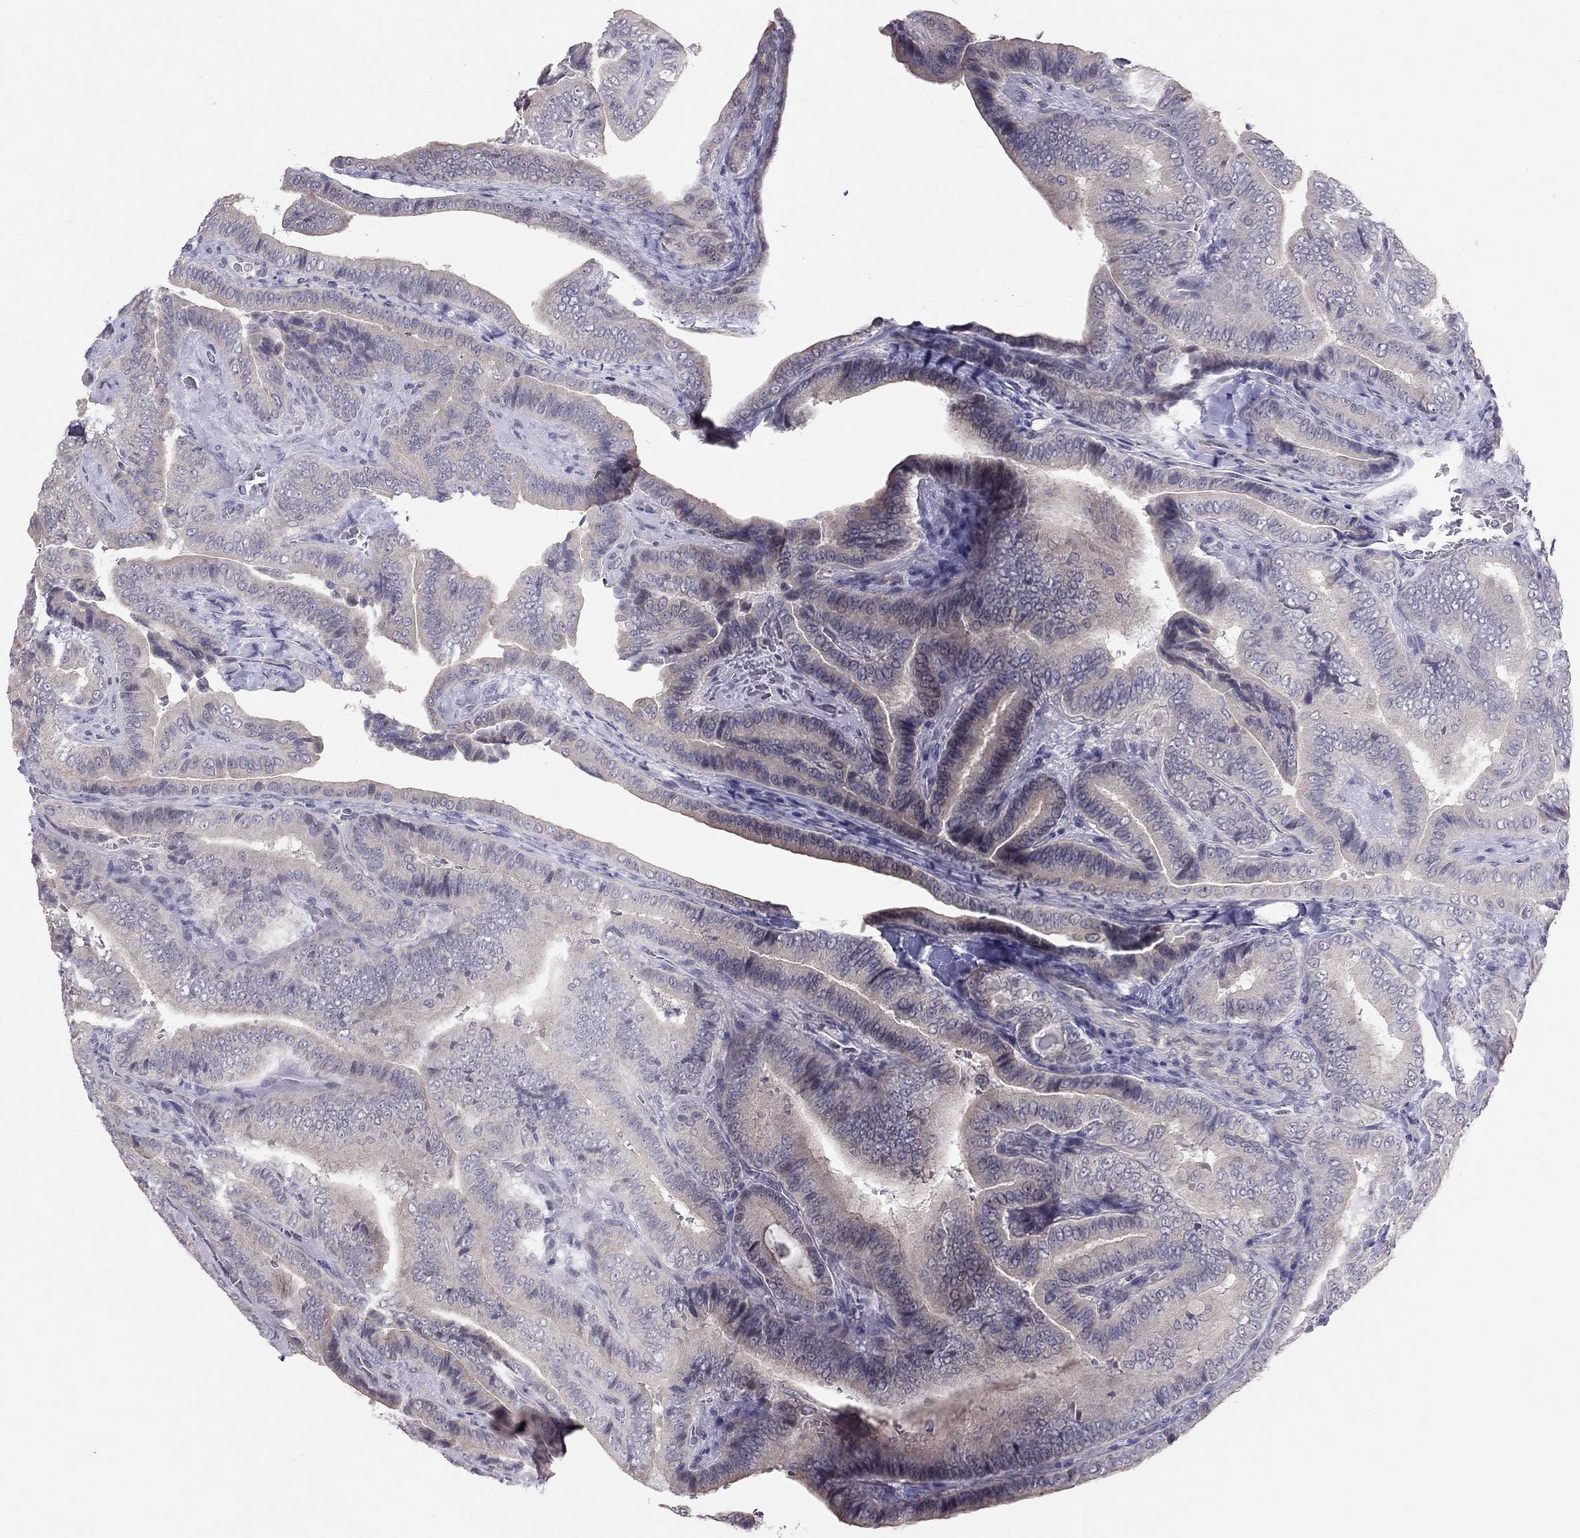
{"staining": {"intensity": "weak", "quantity": "25%-75%", "location": "cytoplasmic/membranous"}, "tissue": "thyroid cancer", "cell_type": "Tumor cells", "image_type": "cancer", "snomed": [{"axis": "morphology", "description": "Papillary adenocarcinoma, NOS"}, {"axis": "topography", "description": "Thyroid gland"}], "caption": "Papillary adenocarcinoma (thyroid) stained for a protein (brown) reveals weak cytoplasmic/membranous positive expression in about 25%-75% of tumor cells.", "gene": "HSF2BP", "patient": {"sex": "male", "age": 61}}